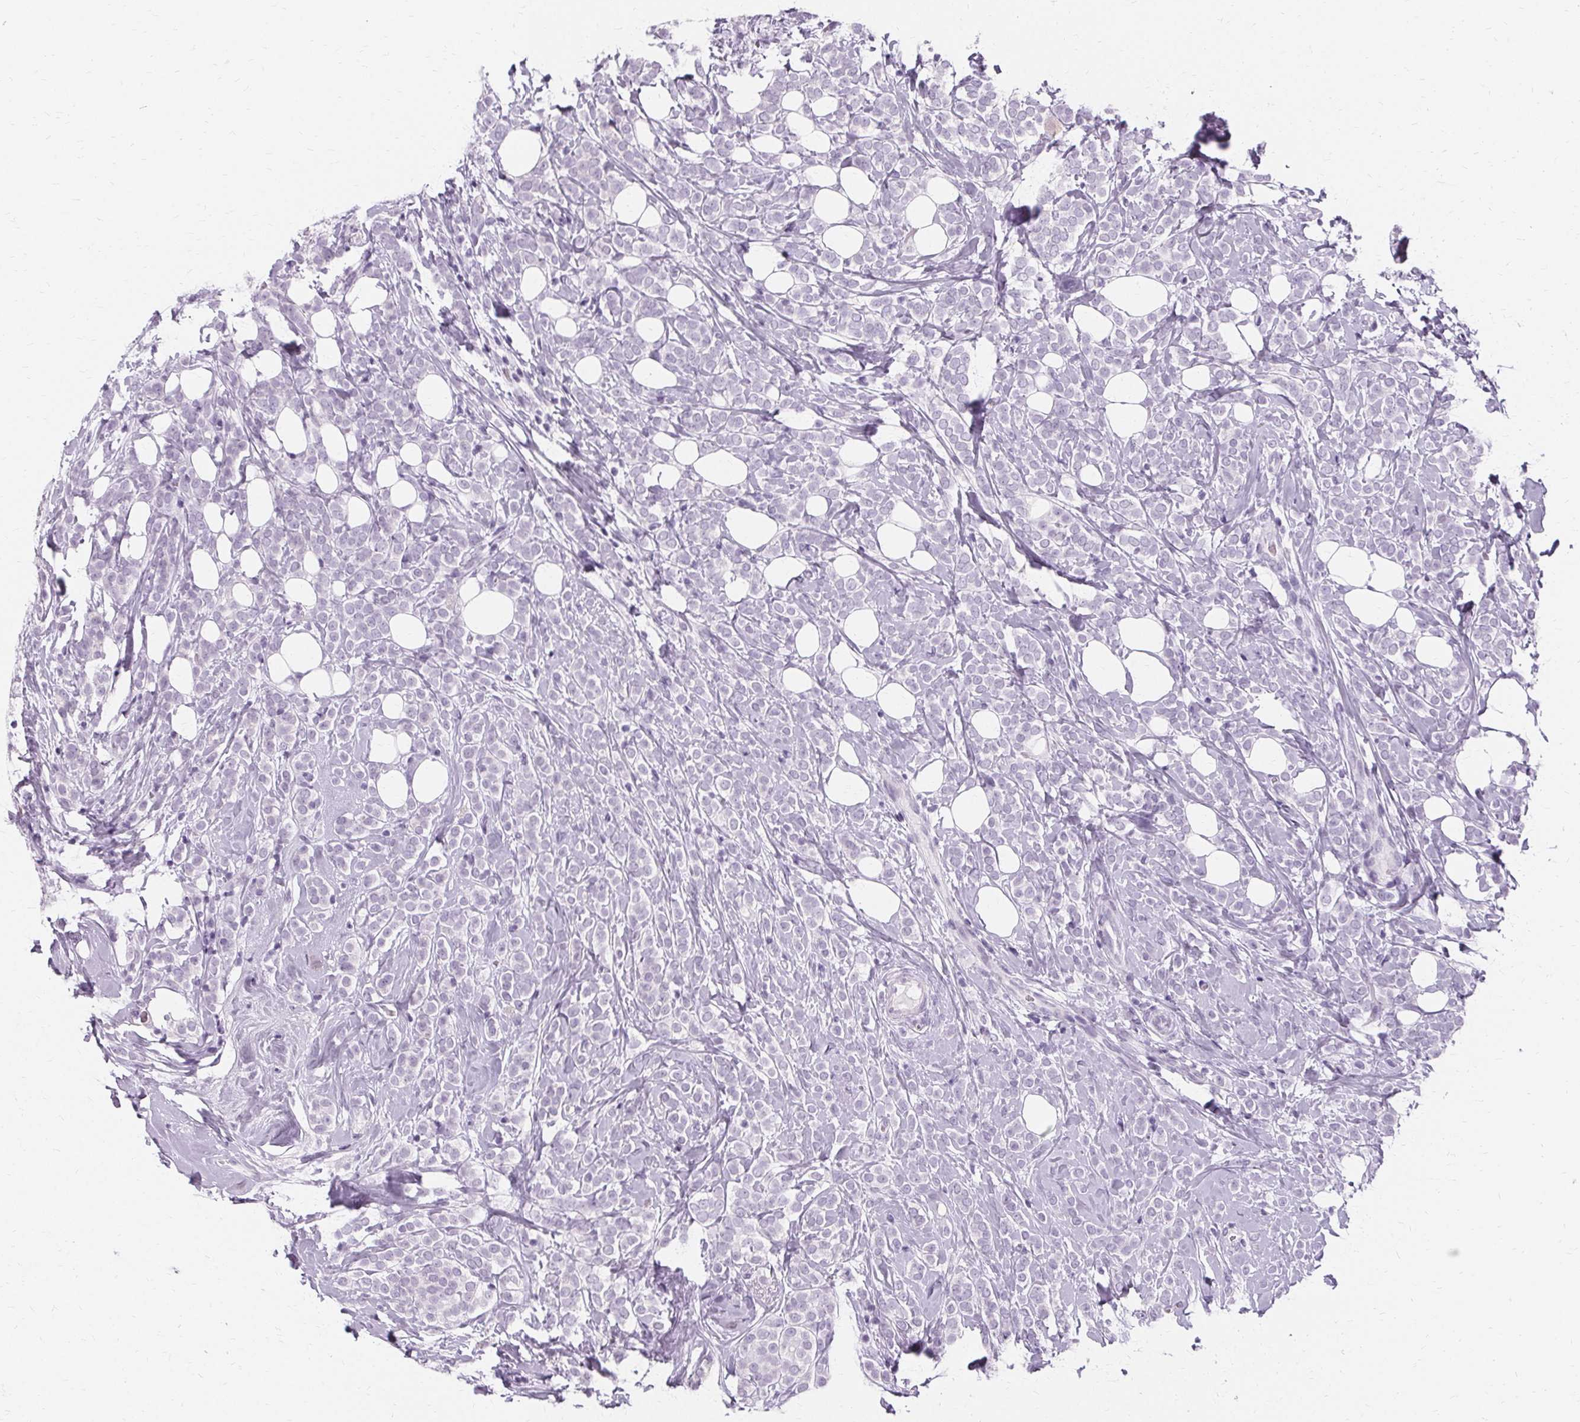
{"staining": {"intensity": "negative", "quantity": "none", "location": "none"}, "tissue": "breast cancer", "cell_type": "Tumor cells", "image_type": "cancer", "snomed": [{"axis": "morphology", "description": "Lobular carcinoma"}, {"axis": "topography", "description": "Breast"}], "caption": "This micrograph is of lobular carcinoma (breast) stained with IHC to label a protein in brown with the nuclei are counter-stained blue. There is no positivity in tumor cells.", "gene": "KRT6C", "patient": {"sex": "female", "age": 49}}